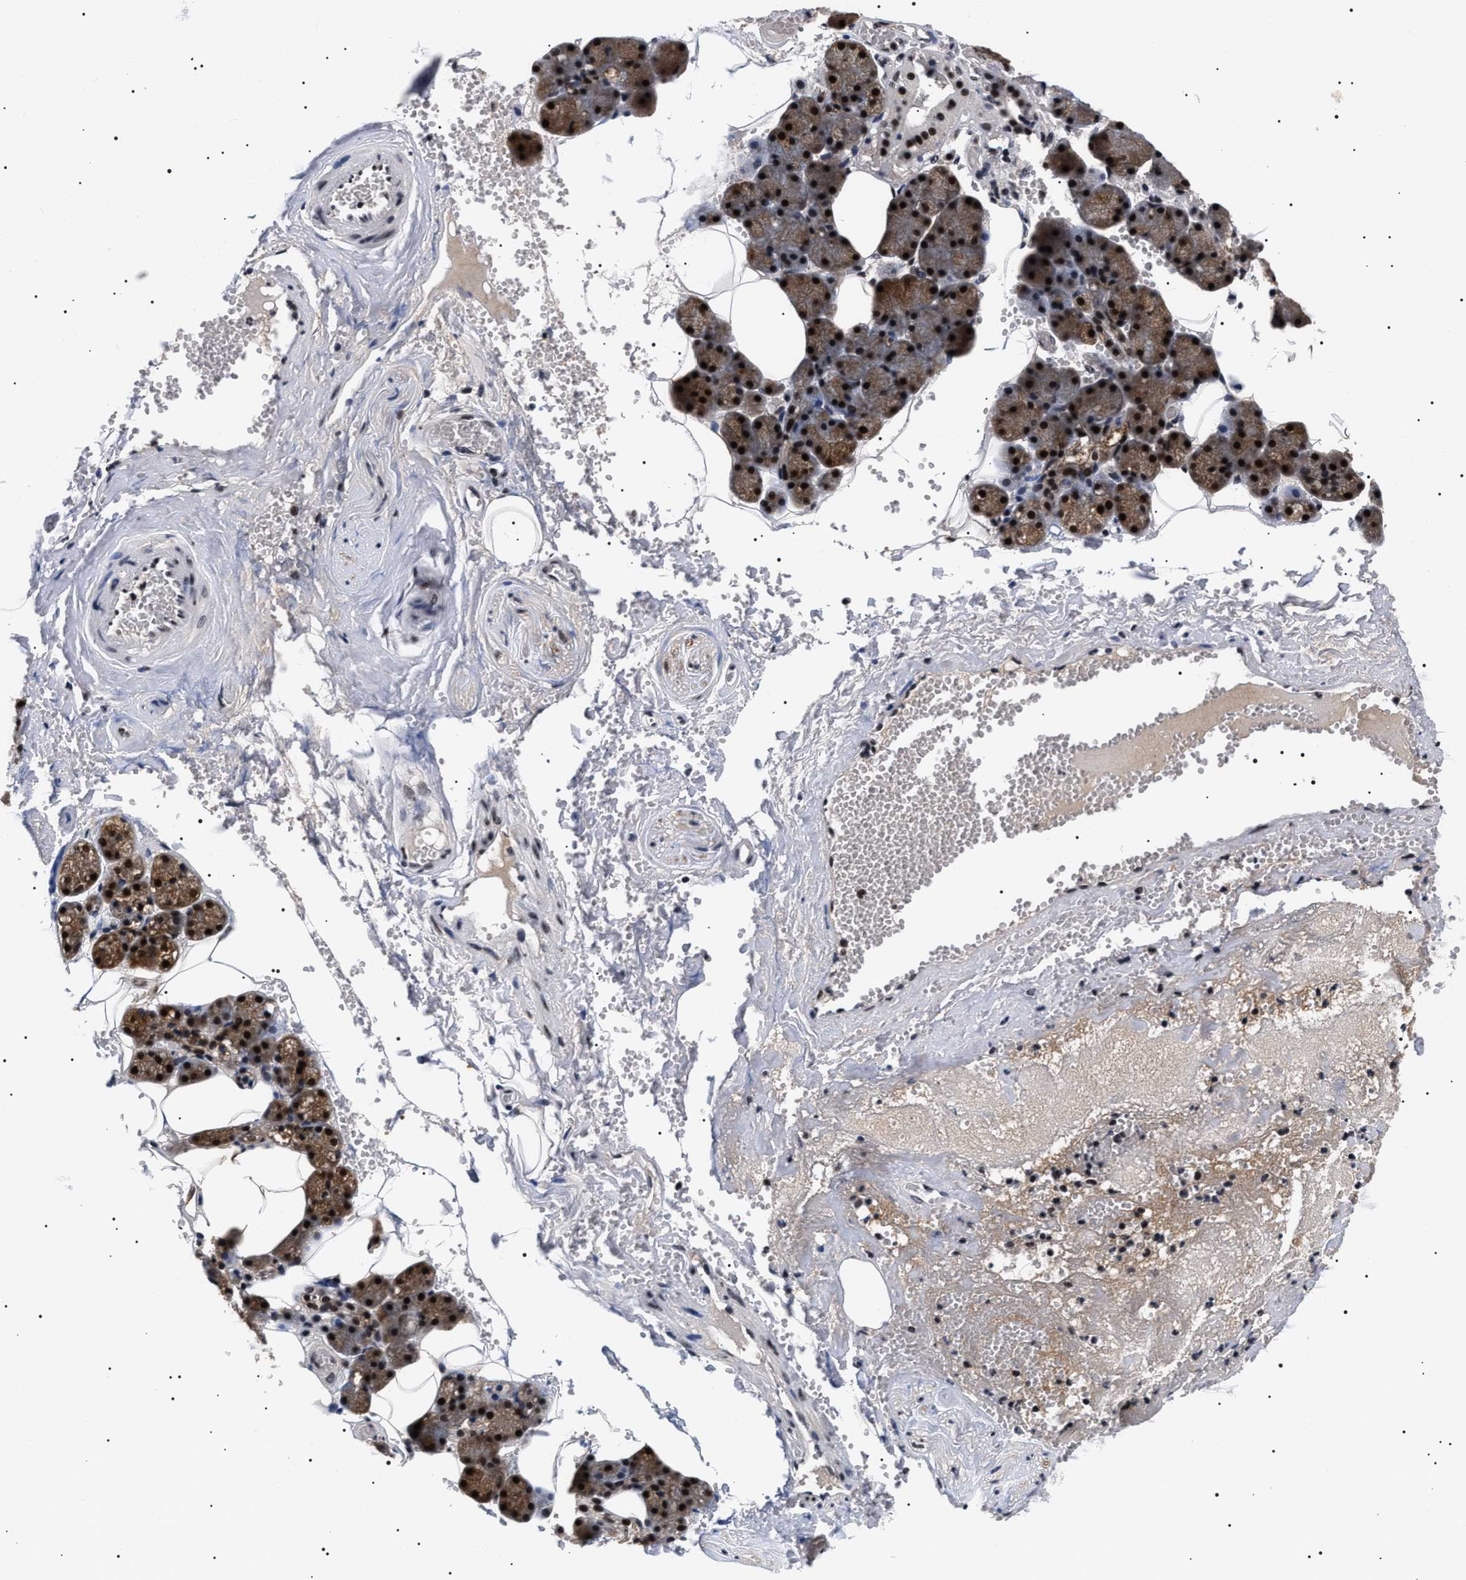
{"staining": {"intensity": "strong", "quantity": ">75%", "location": "cytoplasmic/membranous,nuclear"}, "tissue": "salivary gland", "cell_type": "Glandular cells", "image_type": "normal", "snomed": [{"axis": "morphology", "description": "Normal tissue, NOS"}, {"axis": "topography", "description": "Salivary gland"}], "caption": "An image of salivary gland stained for a protein displays strong cytoplasmic/membranous,nuclear brown staining in glandular cells. The staining was performed using DAB to visualize the protein expression in brown, while the nuclei were stained in blue with hematoxylin (Magnification: 20x).", "gene": "CAAP1", "patient": {"sex": "male", "age": 62}}